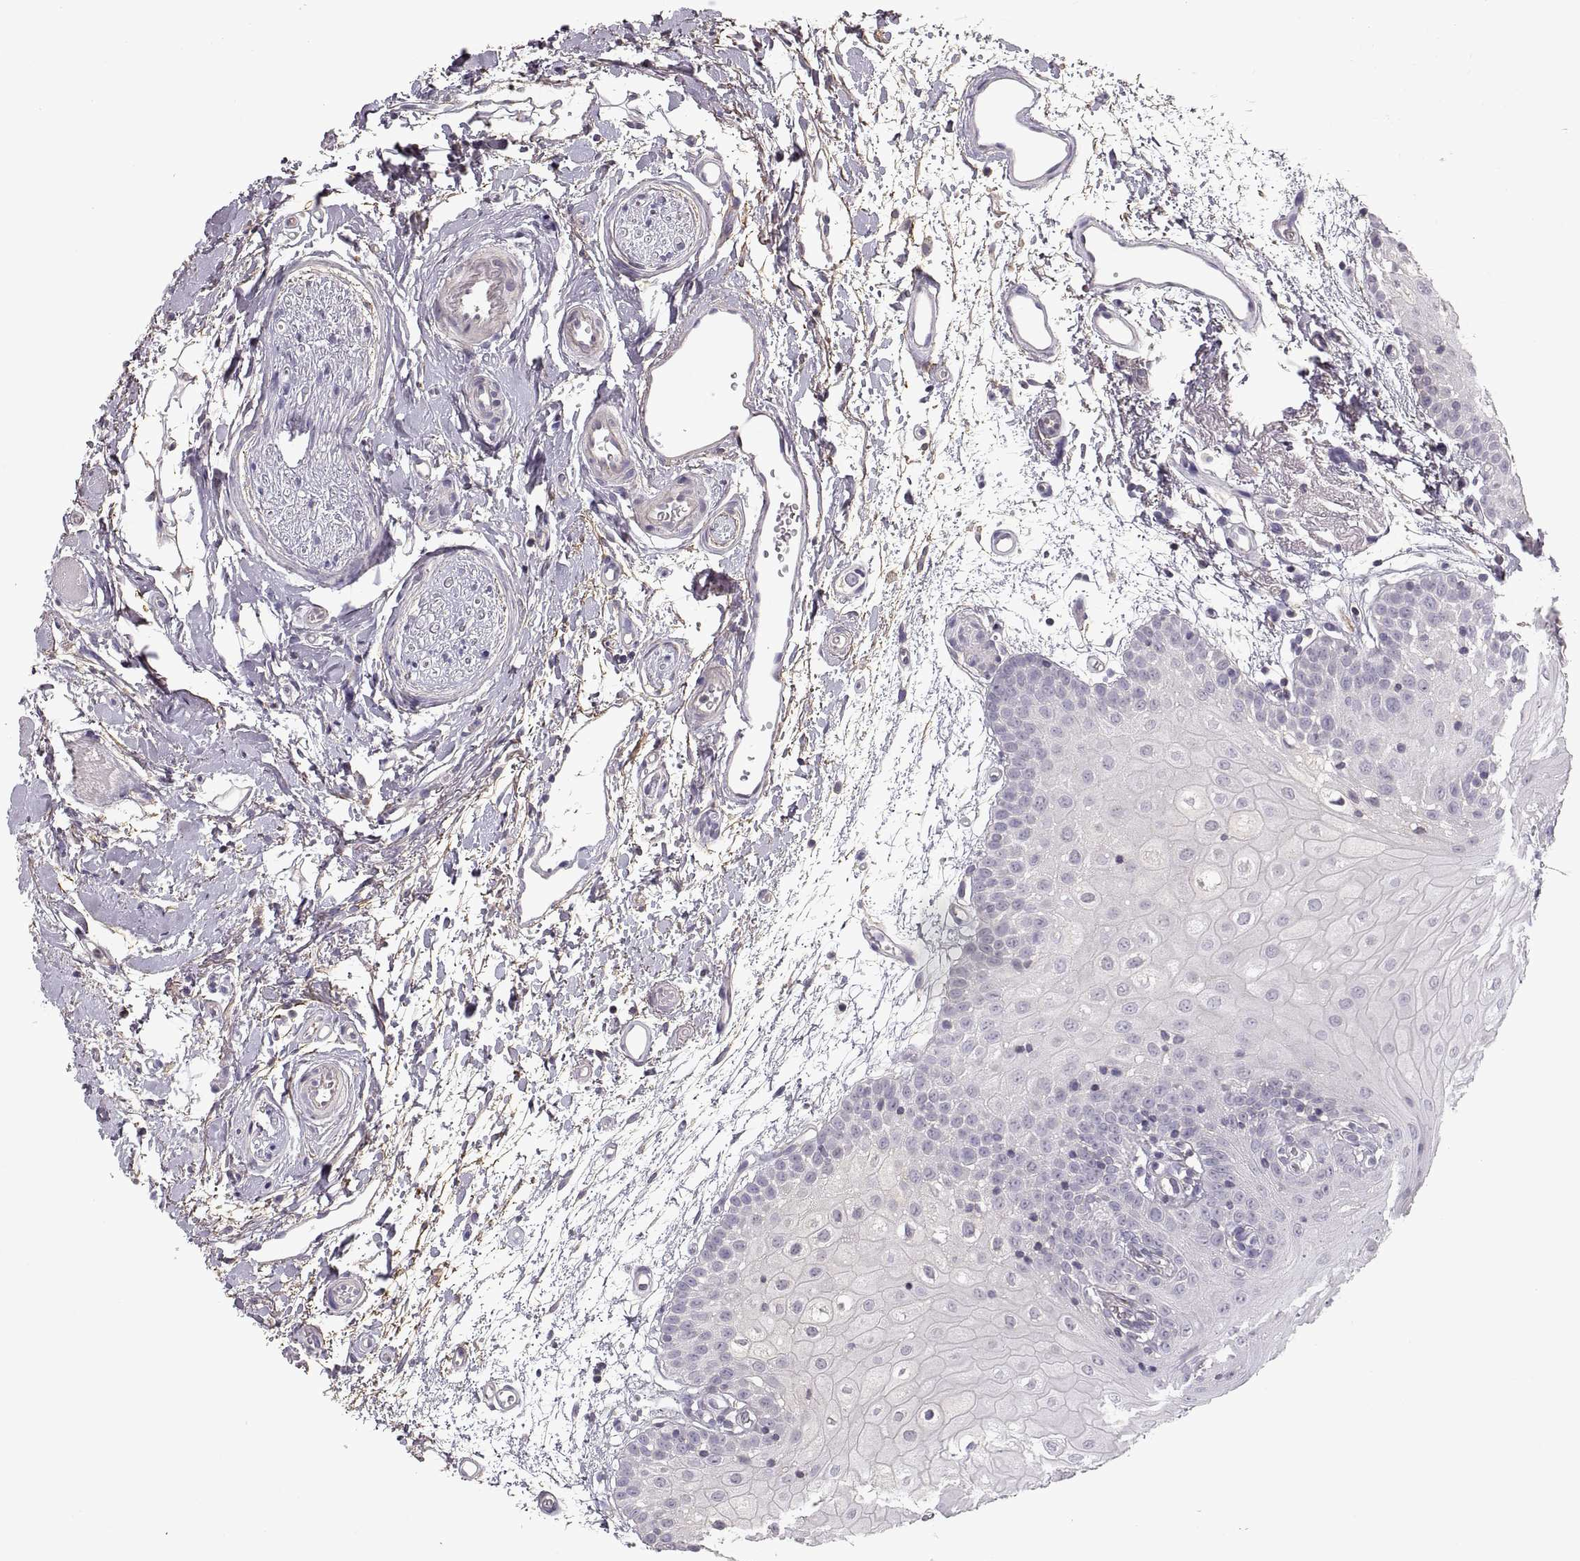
{"staining": {"intensity": "negative", "quantity": "none", "location": "none"}, "tissue": "oral mucosa", "cell_type": "Squamous epithelial cells", "image_type": "normal", "snomed": [{"axis": "morphology", "description": "Normal tissue, NOS"}, {"axis": "morphology", "description": "Squamous cell carcinoma, NOS"}, {"axis": "topography", "description": "Oral tissue"}, {"axis": "topography", "description": "Head-Neck"}], "caption": "Human oral mucosa stained for a protein using immunohistochemistry demonstrates no staining in squamous epithelial cells.", "gene": "ADAM11", "patient": {"sex": "female", "age": 75}}